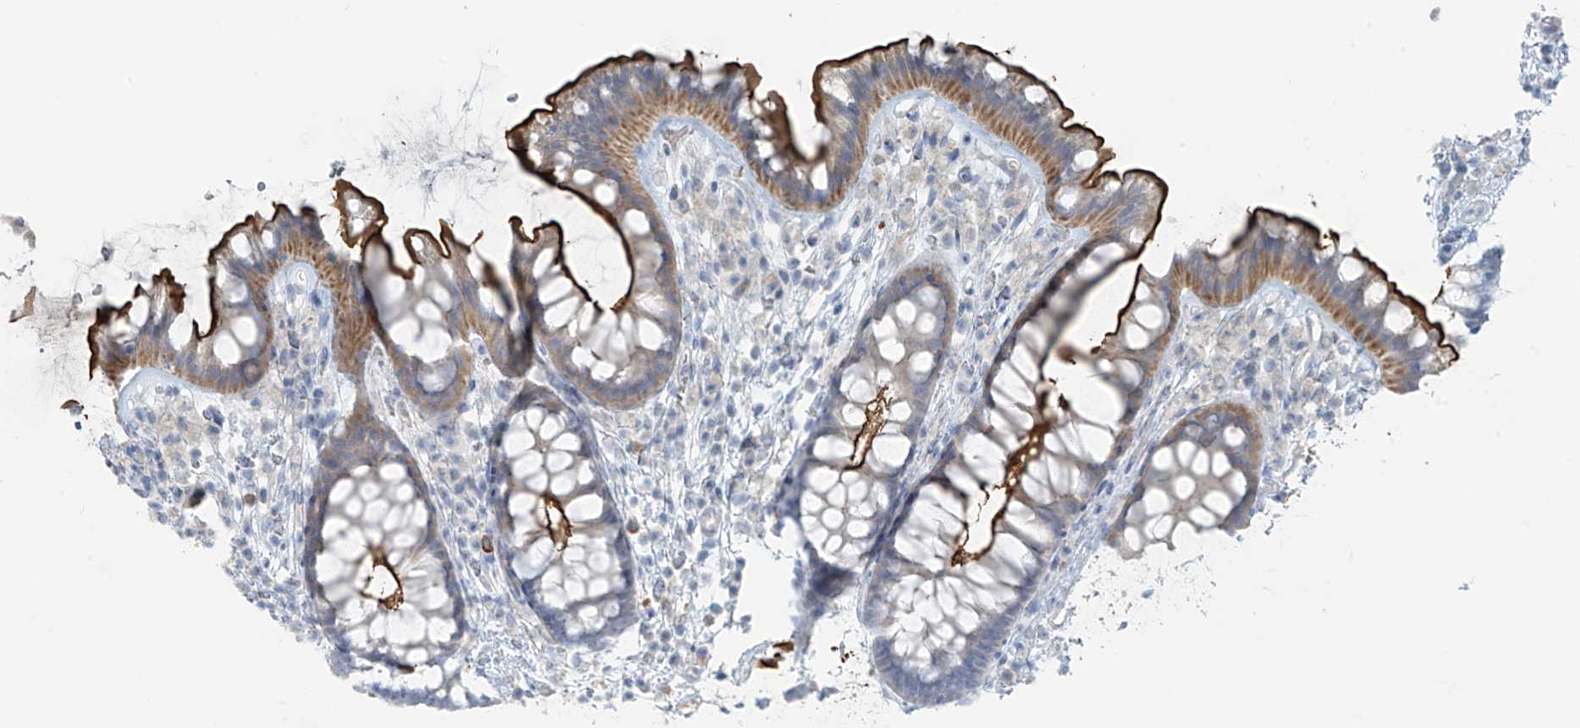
{"staining": {"intensity": "weak", "quantity": ">75%", "location": "cytoplasmic/membranous"}, "tissue": "colon", "cell_type": "Endothelial cells", "image_type": "normal", "snomed": [{"axis": "morphology", "description": "Normal tissue, NOS"}, {"axis": "topography", "description": "Colon"}], "caption": "This is a photomicrograph of IHC staining of benign colon, which shows weak staining in the cytoplasmic/membranous of endothelial cells.", "gene": "FAM131C", "patient": {"sex": "female", "age": 62}}